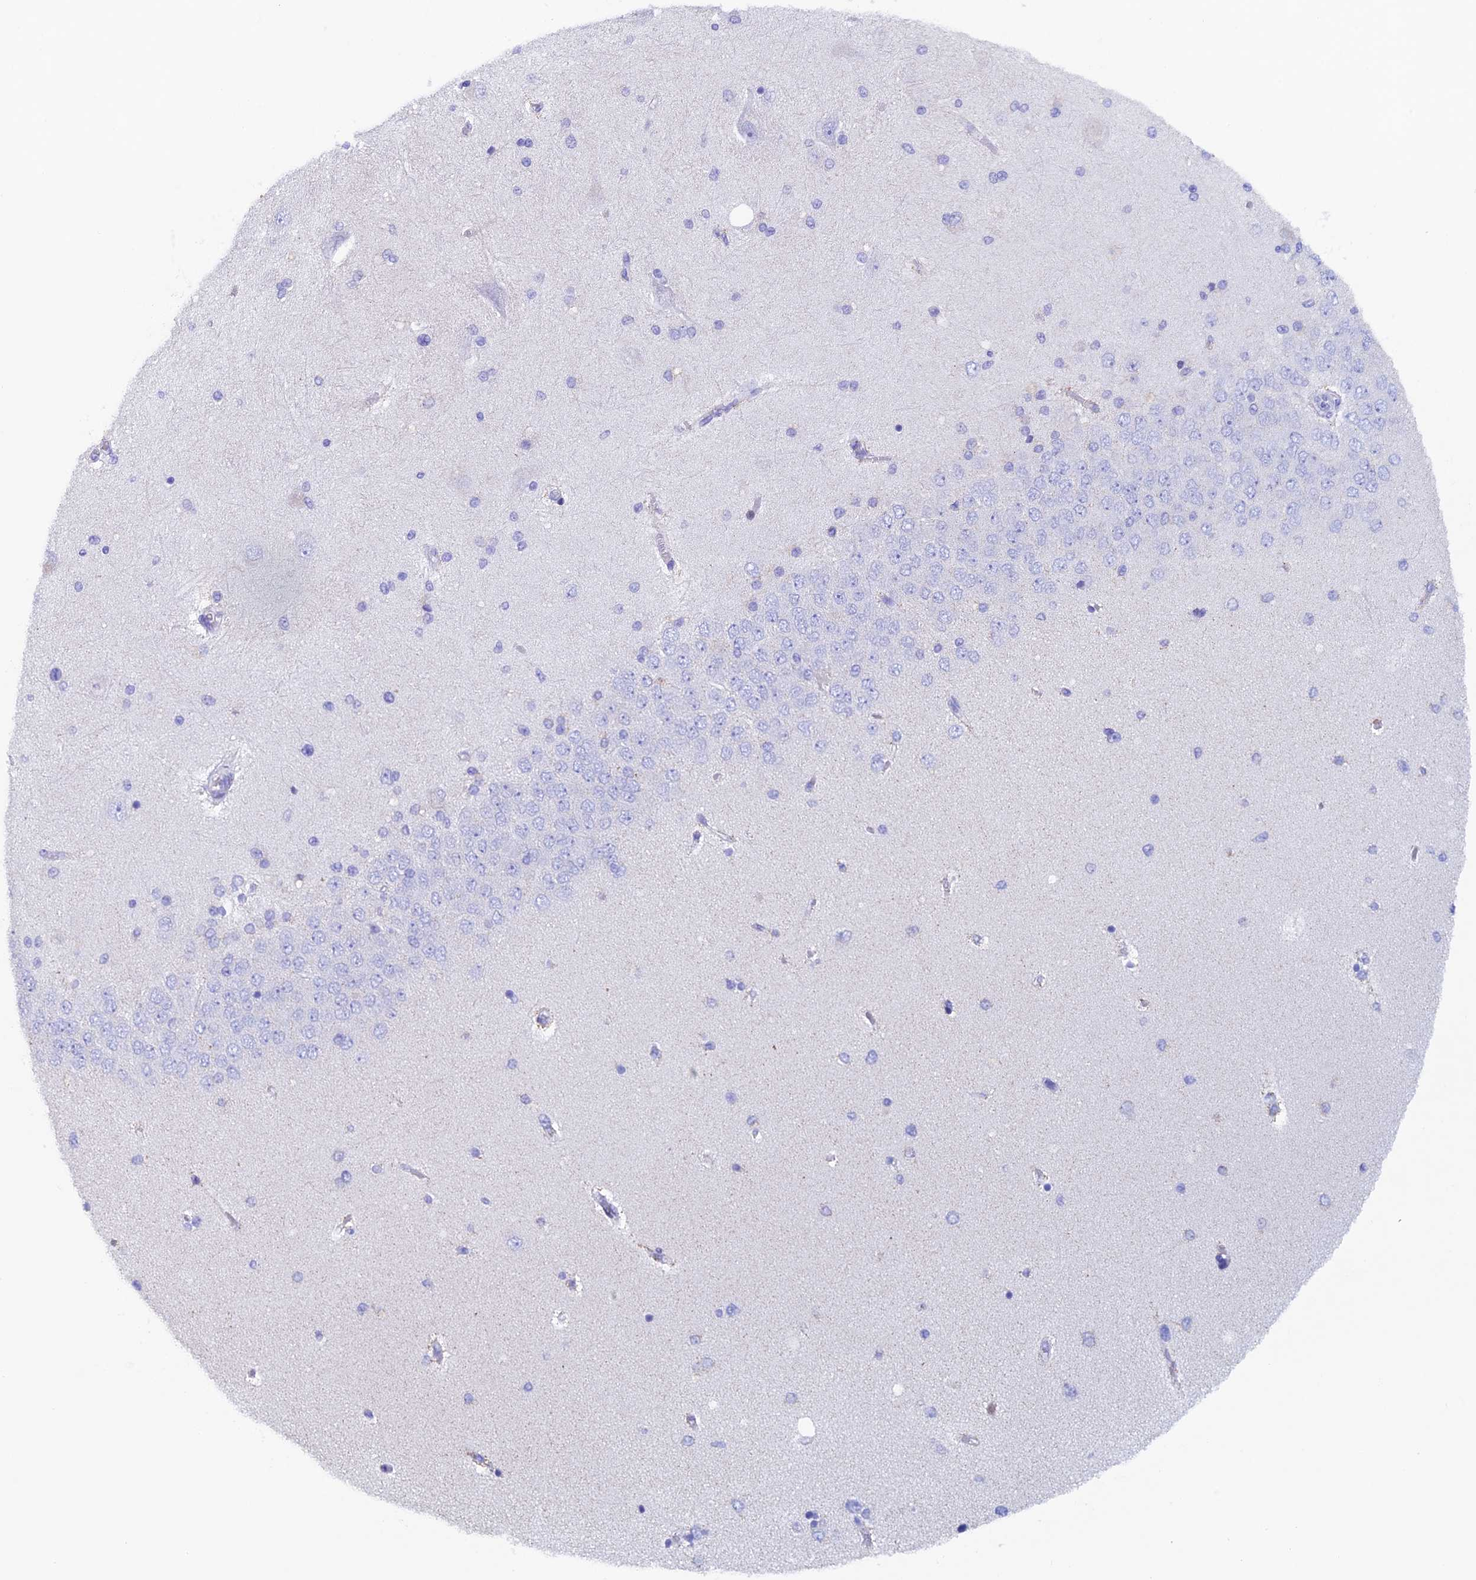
{"staining": {"intensity": "negative", "quantity": "none", "location": "none"}, "tissue": "hippocampus", "cell_type": "Glial cells", "image_type": "normal", "snomed": [{"axis": "morphology", "description": "Normal tissue, NOS"}, {"axis": "topography", "description": "Hippocampus"}], "caption": "Photomicrograph shows no protein staining in glial cells of benign hippocampus. (Stains: DAB immunohistochemistry with hematoxylin counter stain, Microscopy: brightfield microscopy at high magnification).", "gene": "PSMC3IP", "patient": {"sex": "female", "age": 54}}